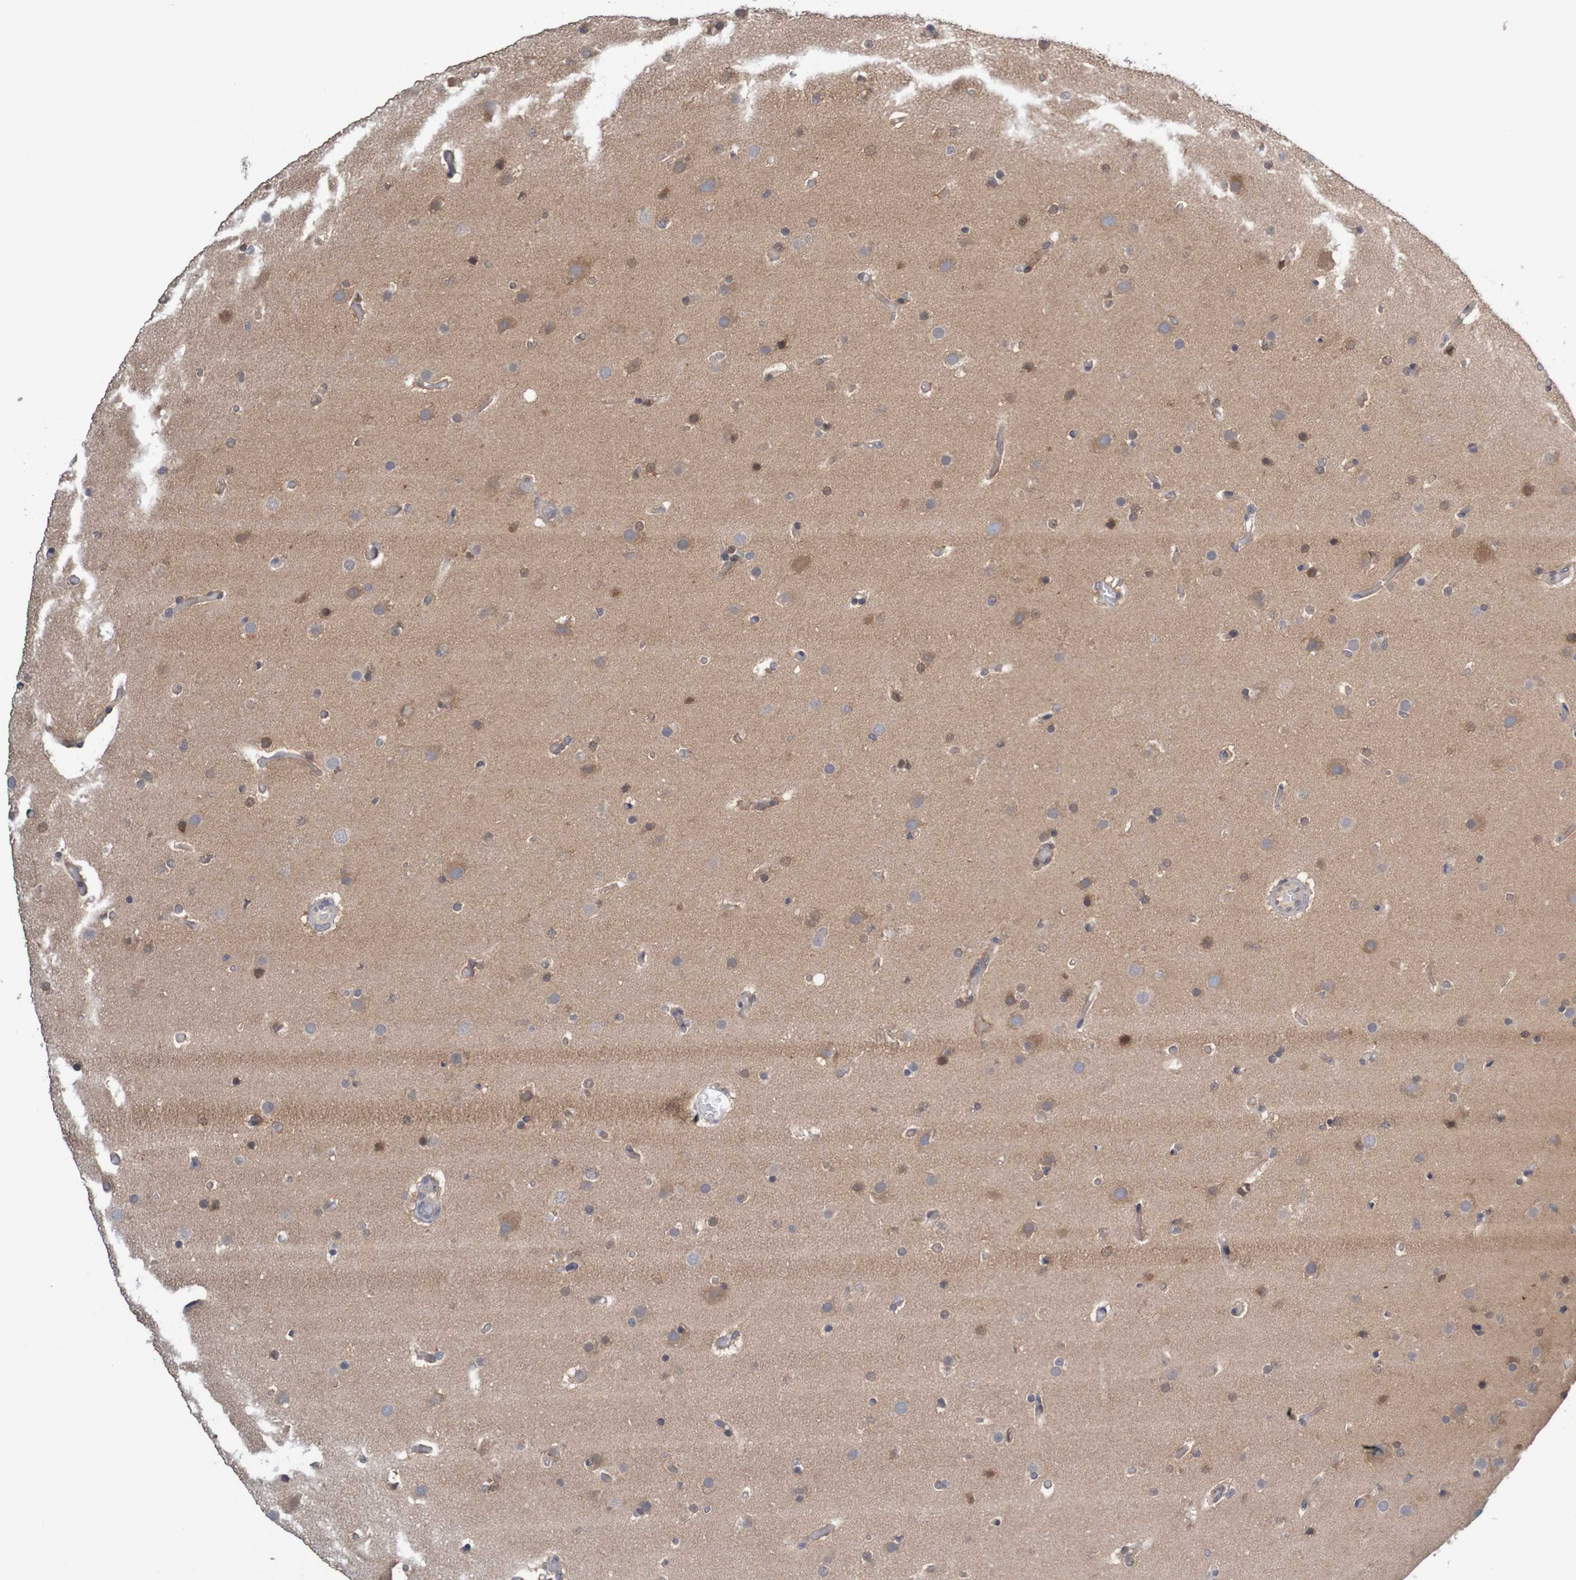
{"staining": {"intensity": "weak", "quantity": "25%-75%", "location": "cytoplasmic/membranous"}, "tissue": "glioma", "cell_type": "Tumor cells", "image_type": "cancer", "snomed": [{"axis": "morphology", "description": "Glioma, malignant, High grade"}, {"axis": "topography", "description": "Cerebral cortex"}], "caption": "Human malignant glioma (high-grade) stained with a brown dye reveals weak cytoplasmic/membranous positive staining in approximately 25%-75% of tumor cells.", "gene": "ANKK1", "patient": {"sex": "female", "age": 36}}